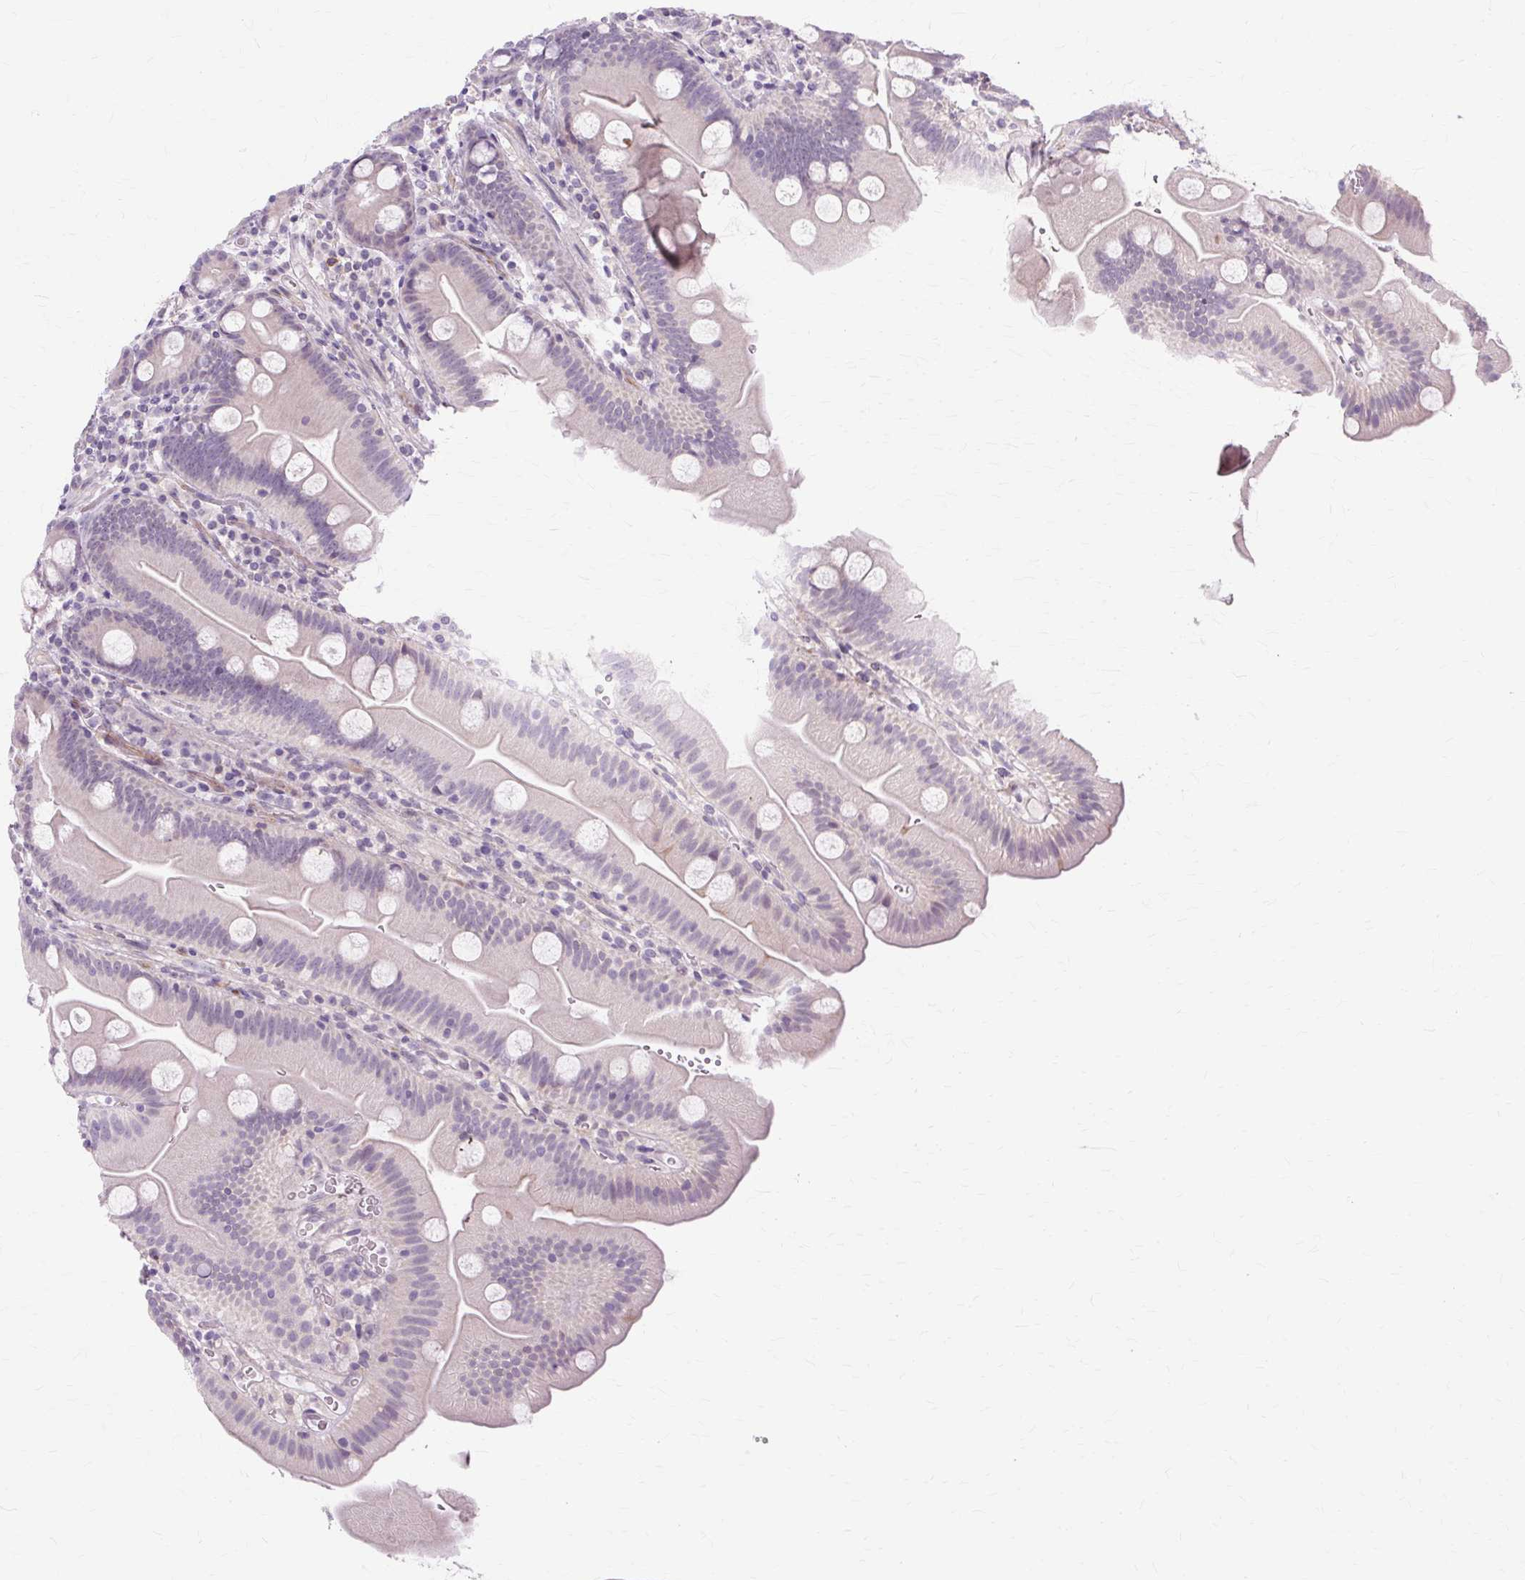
{"staining": {"intensity": "weak", "quantity": "<25%", "location": "cytoplasmic/membranous"}, "tissue": "small intestine", "cell_type": "Glandular cells", "image_type": "normal", "snomed": [{"axis": "morphology", "description": "Normal tissue, NOS"}, {"axis": "topography", "description": "Small intestine"}], "caption": "A photomicrograph of human small intestine is negative for staining in glandular cells. (DAB immunohistochemistry, high magnification).", "gene": "ZNF35", "patient": {"sex": "female", "age": 68}}